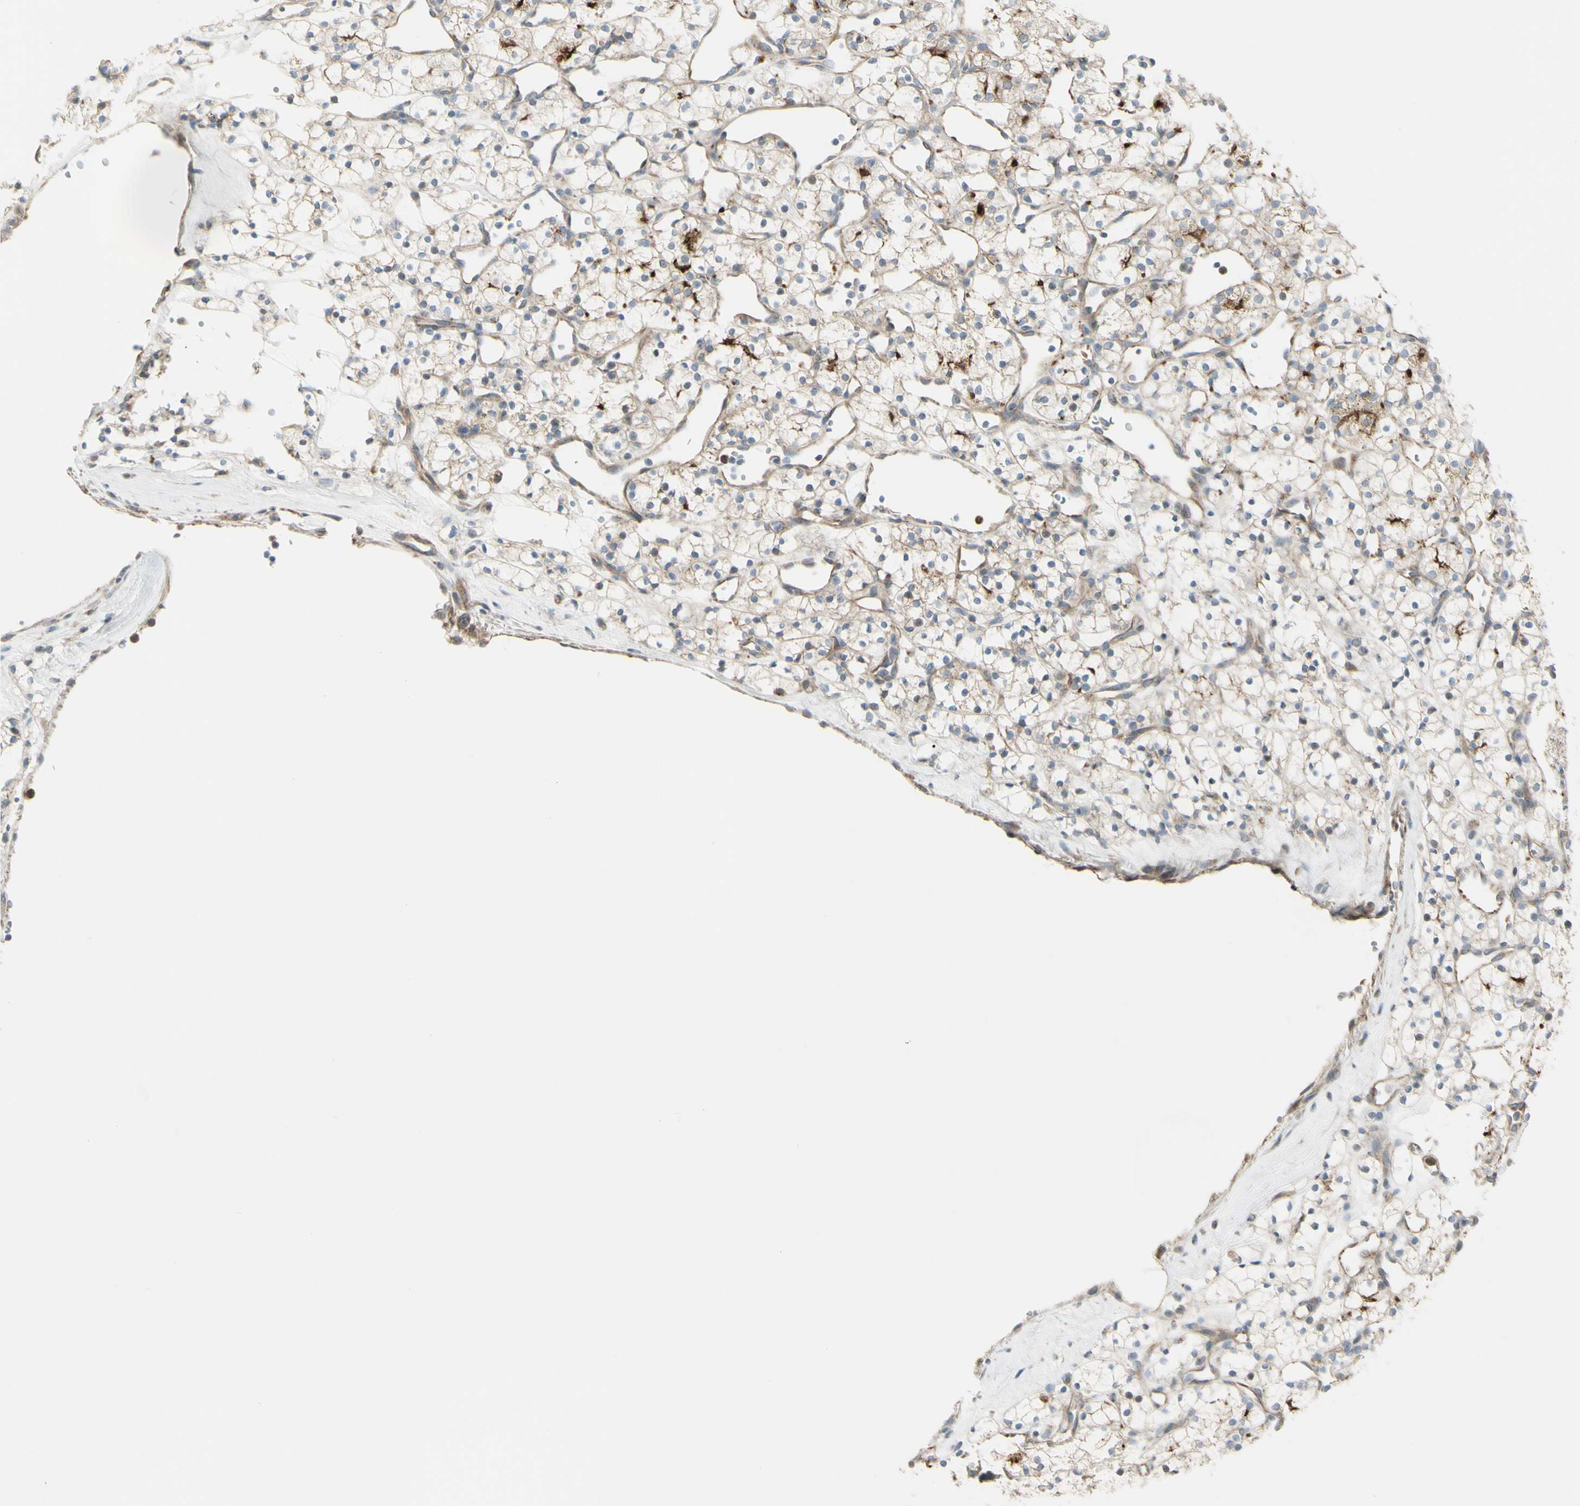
{"staining": {"intensity": "weak", "quantity": ">75%", "location": "cytoplasmic/membranous"}, "tissue": "renal cancer", "cell_type": "Tumor cells", "image_type": "cancer", "snomed": [{"axis": "morphology", "description": "Adenocarcinoma, NOS"}, {"axis": "topography", "description": "Kidney"}], "caption": "Renal cancer (adenocarcinoma) tissue exhibits weak cytoplasmic/membranous expression in approximately >75% of tumor cells (IHC, brightfield microscopy, high magnification).", "gene": "LMTK2", "patient": {"sex": "female", "age": 60}}